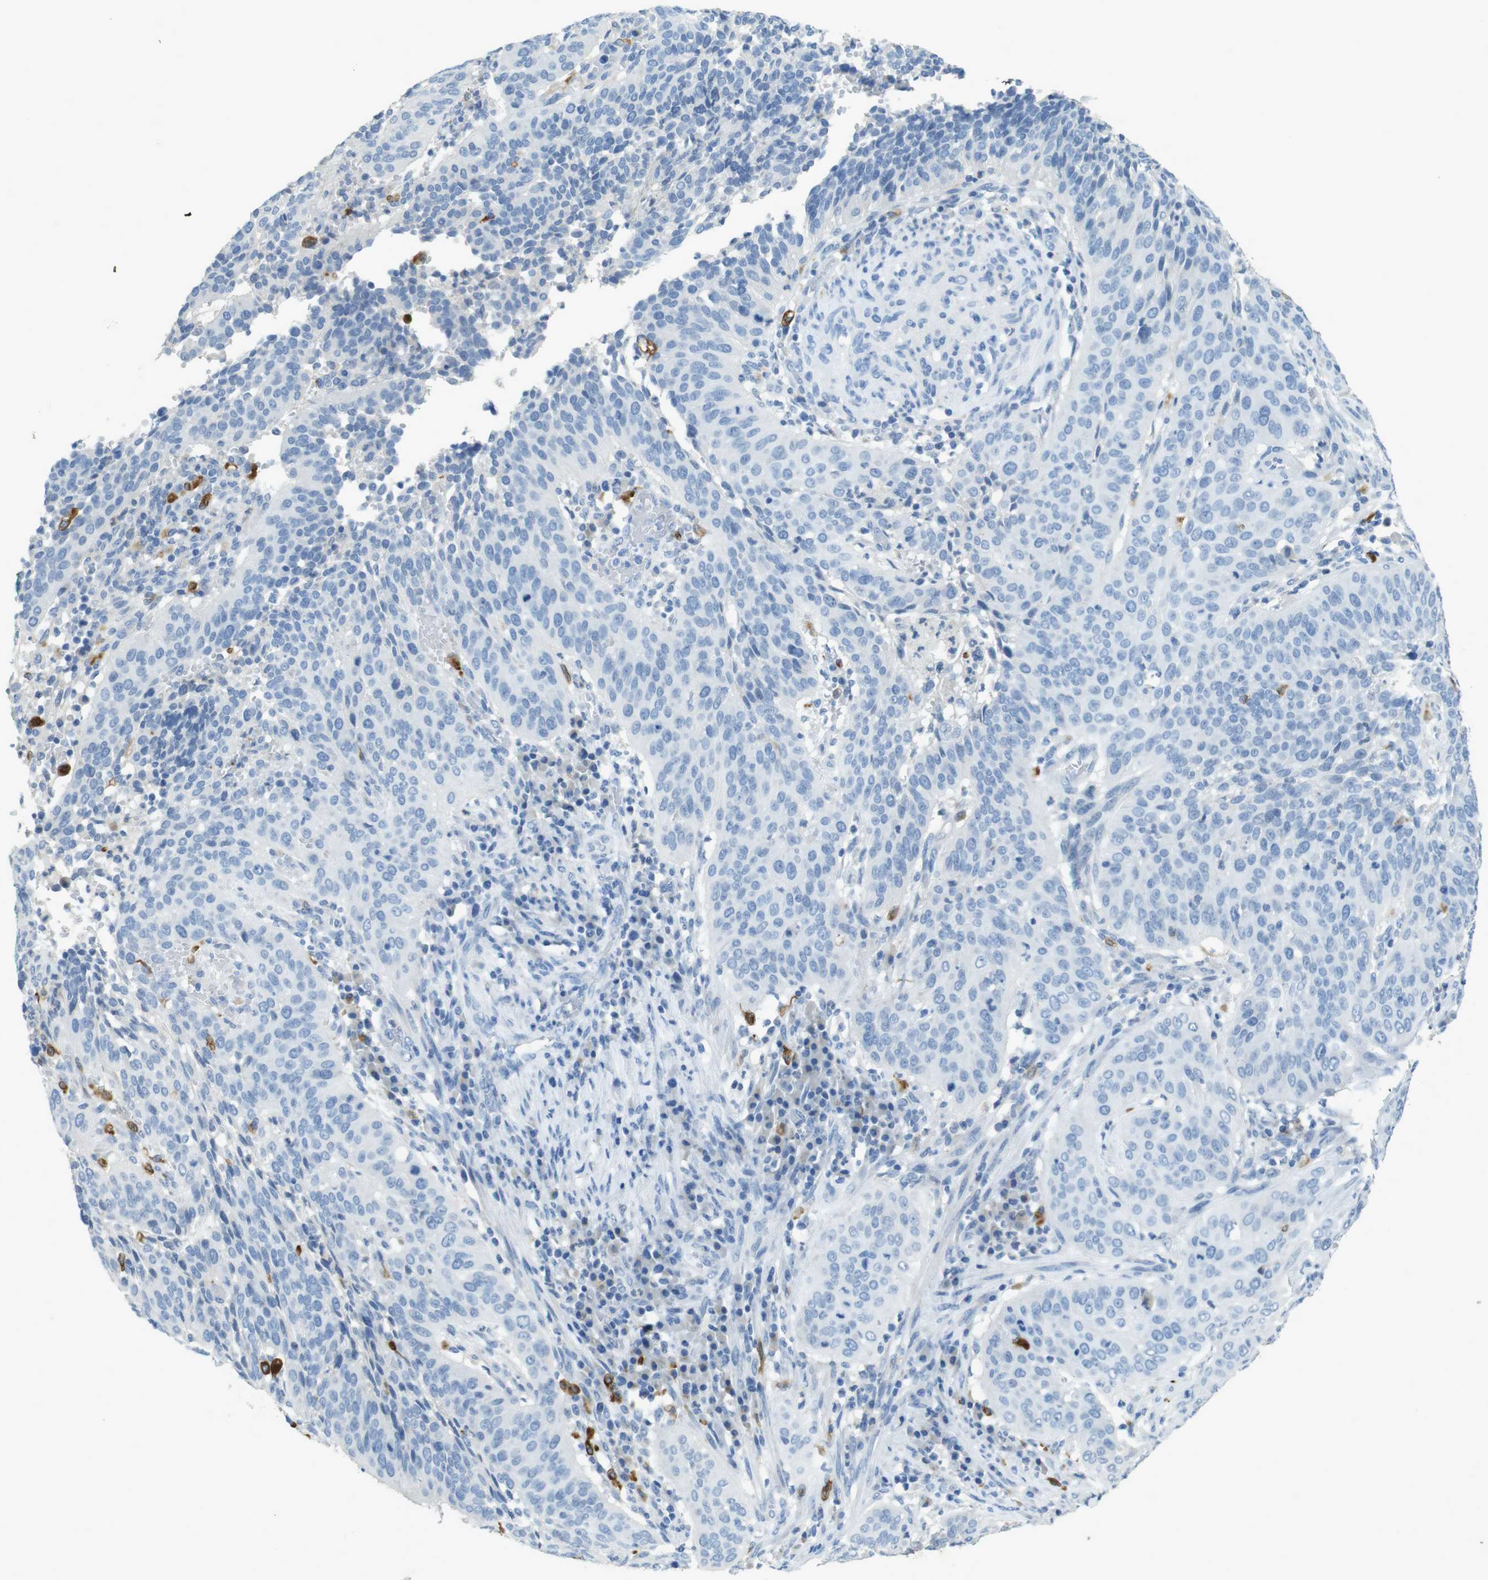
{"staining": {"intensity": "negative", "quantity": "none", "location": "none"}, "tissue": "cervical cancer", "cell_type": "Tumor cells", "image_type": "cancer", "snomed": [{"axis": "morphology", "description": "Normal tissue, NOS"}, {"axis": "morphology", "description": "Squamous cell carcinoma, NOS"}, {"axis": "topography", "description": "Cervix"}], "caption": "The histopathology image exhibits no significant positivity in tumor cells of cervical cancer. (DAB immunohistochemistry (IHC) with hematoxylin counter stain).", "gene": "CD320", "patient": {"sex": "female", "age": 39}}